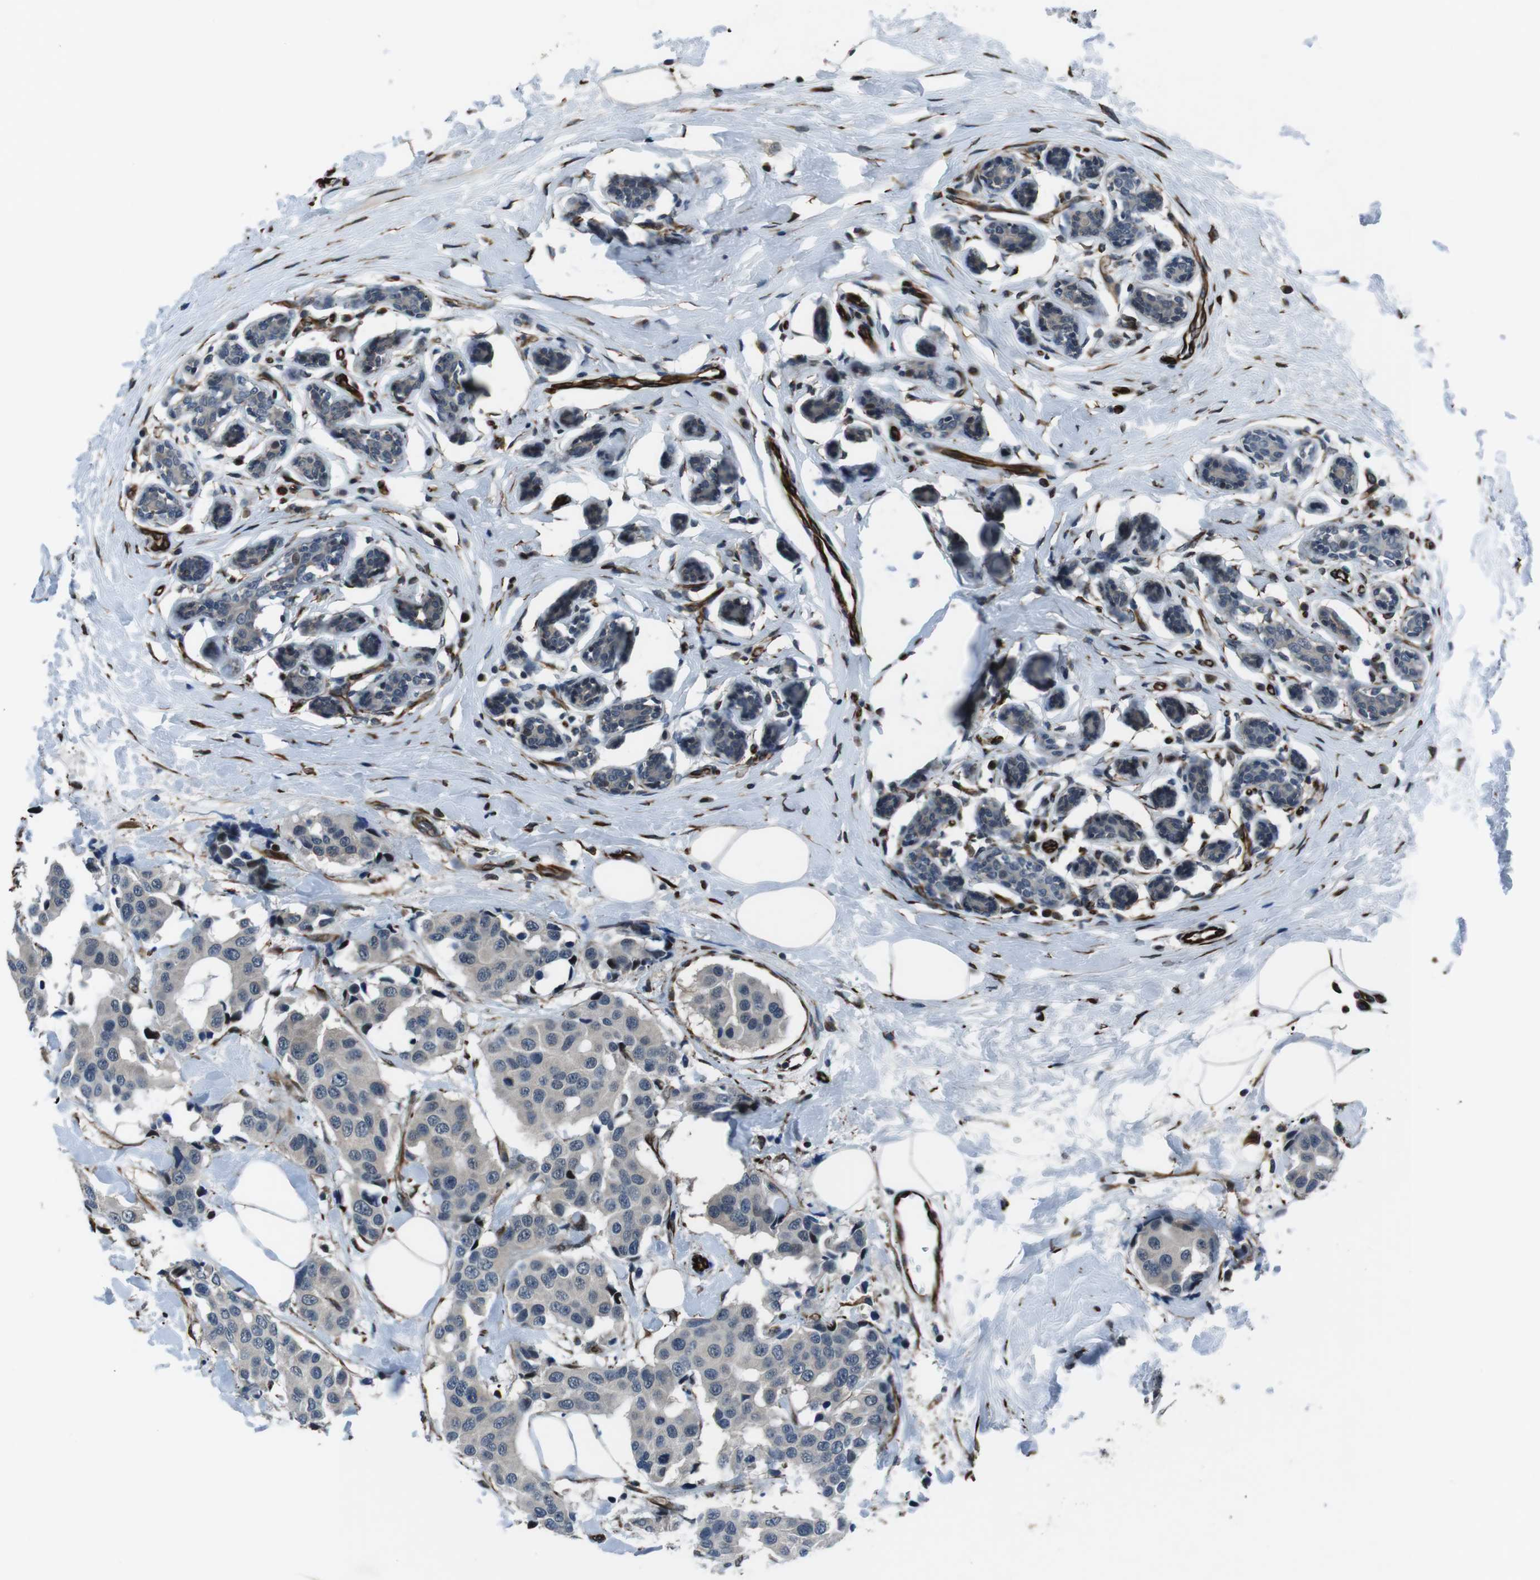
{"staining": {"intensity": "negative", "quantity": "none", "location": "none"}, "tissue": "breast cancer", "cell_type": "Tumor cells", "image_type": "cancer", "snomed": [{"axis": "morphology", "description": "Normal tissue, NOS"}, {"axis": "morphology", "description": "Duct carcinoma"}, {"axis": "topography", "description": "Breast"}], "caption": "High power microscopy micrograph of an IHC micrograph of intraductal carcinoma (breast), revealing no significant staining in tumor cells.", "gene": "LRRC49", "patient": {"sex": "female", "age": 39}}